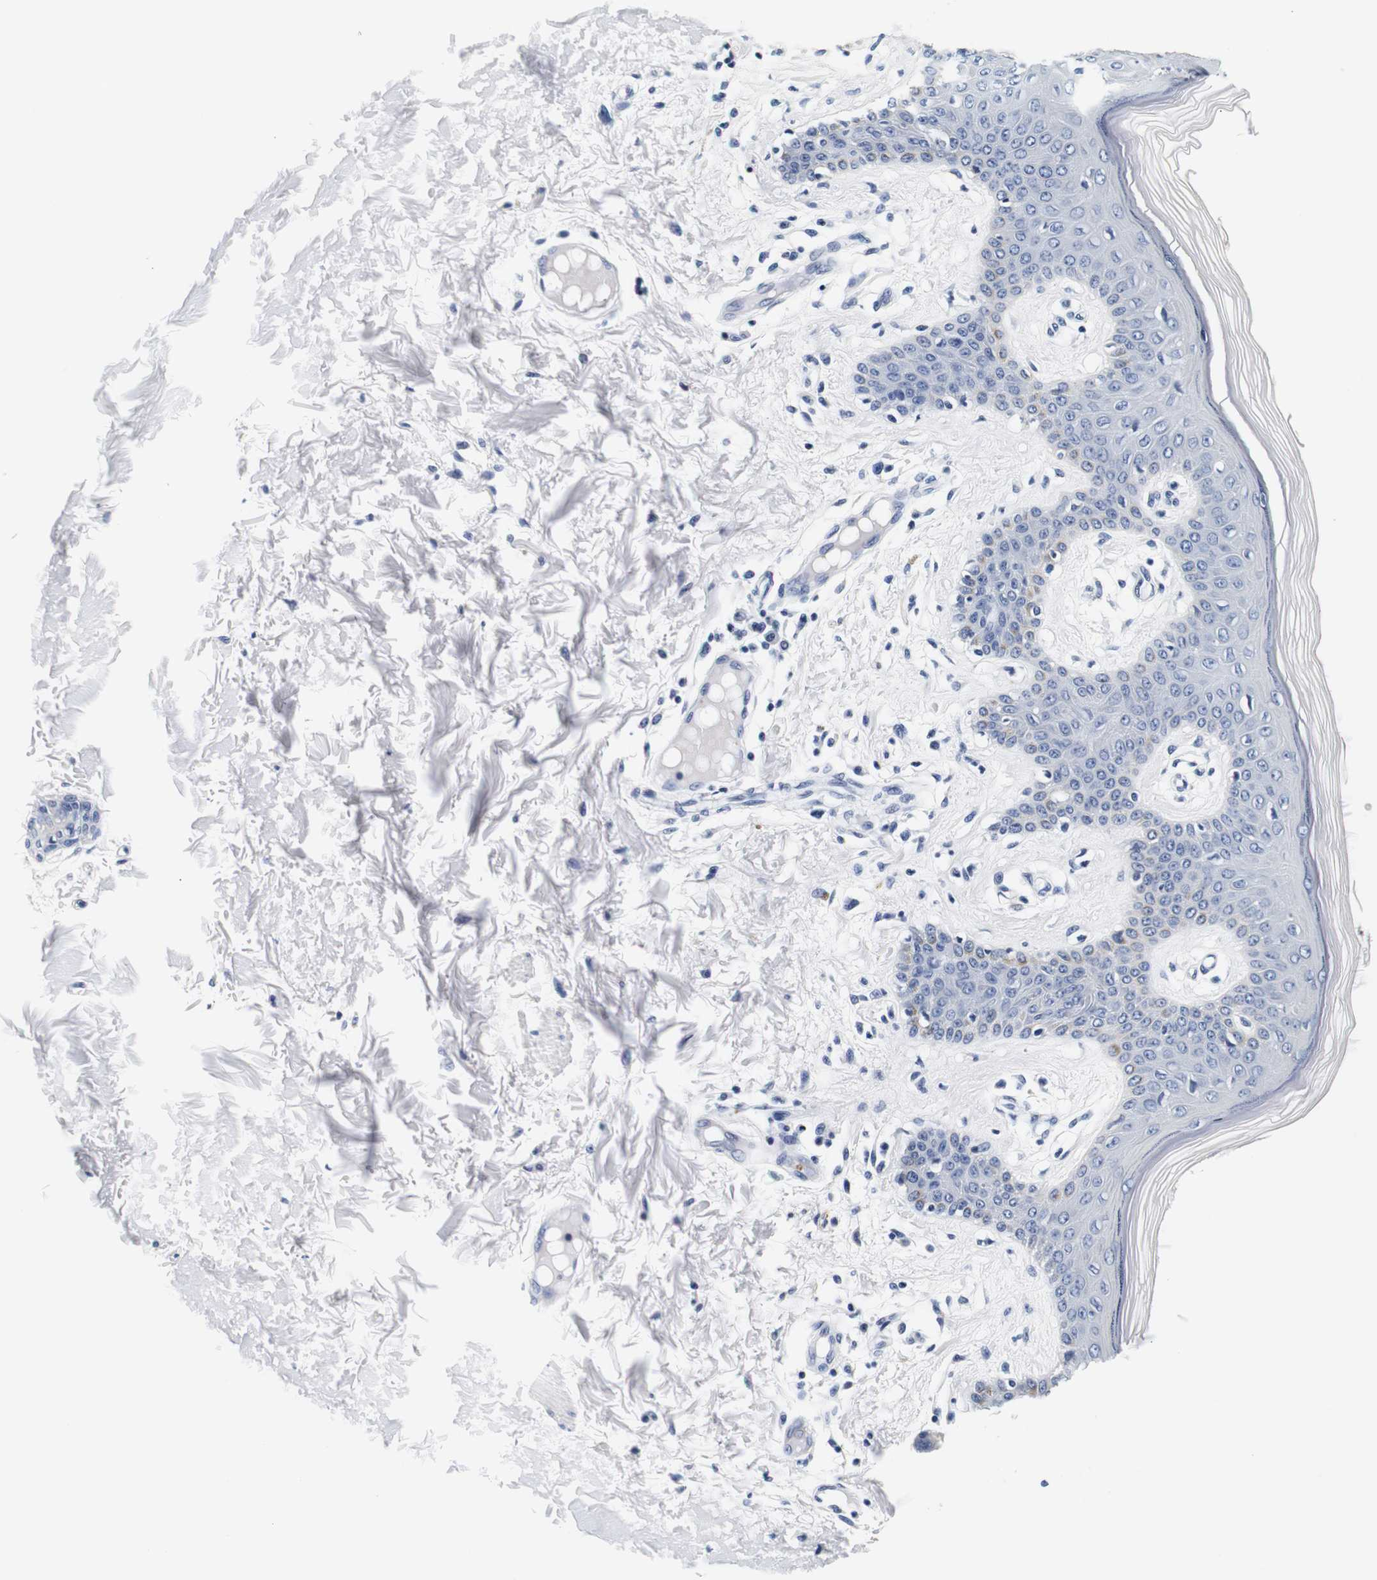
{"staining": {"intensity": "negative", "quantity": "none", "location": "none"}, "tissue": "skin", "cell_type": "Fibroblasts", "image_type": "normal", "snomed": [{"axis": "morphology", "description": "Normal tissue, NOS"}, {"axis": "topography", "description": "Skin"}], "caption": "Immunohistochemistry (IHC) of normal human skin exhibits no positivity in fibroblasts.", "gene": "GP1BA", "patient": {"sex": "male", "age": 53}}